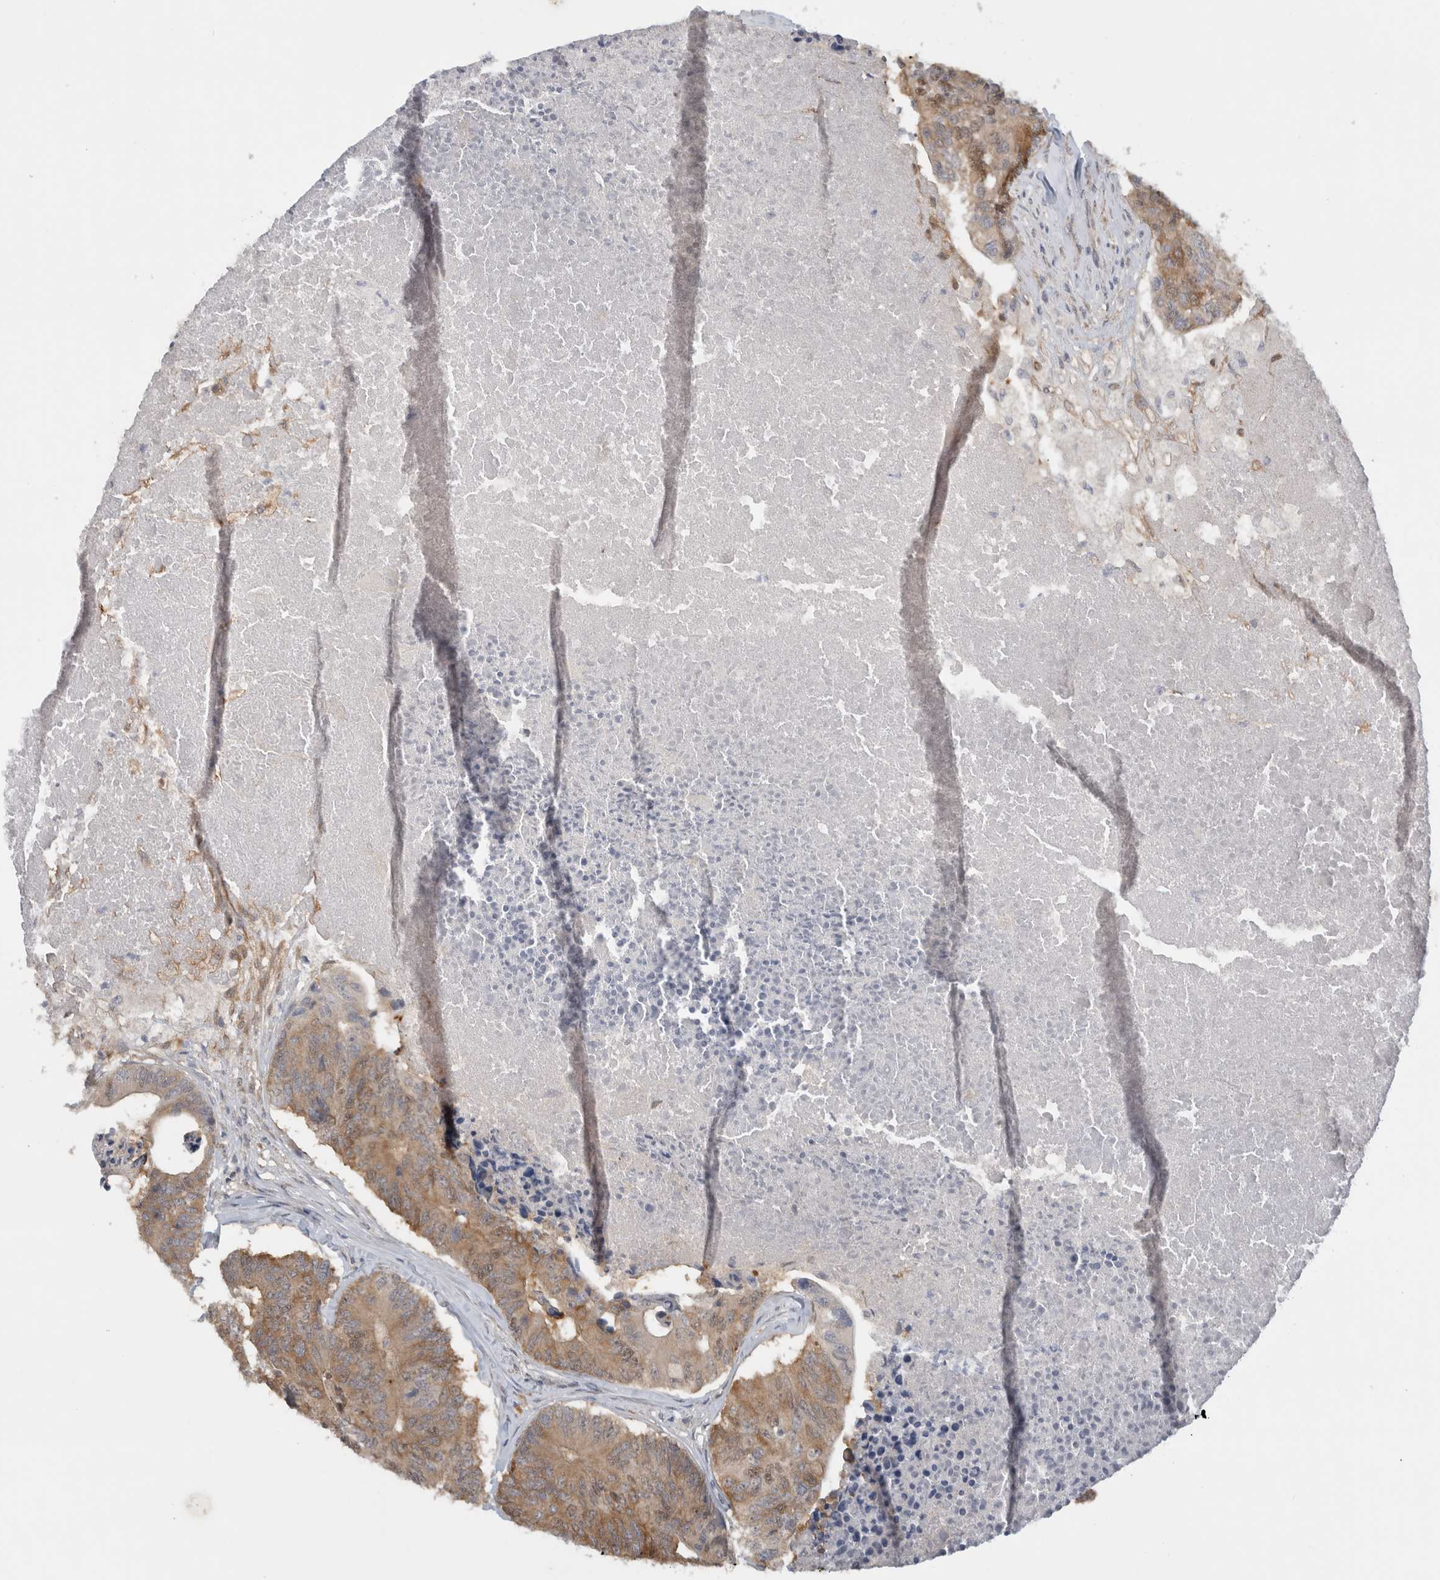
{"staining": {"intensity": "moderate", "quantity": ">75%", "location": "cytoplasmic/membranous"}, "tissue": "colorectal cancer", "cell_type": "Tumor cells", "image_type": "cancer", "snomed": [{"axis": "morphology", "description": "Adenocarcinoma, NOS"}, {"axis": "topography", "description": "Colon"}], "caption": "A medium amount of moderate cytoplasmic/membranous positivity is appreciated in approximately >75% of tumor cells in colorectal cancer tissue.", "gene": "DYRK2", "patient": {"sex": "female", "age": 67}}